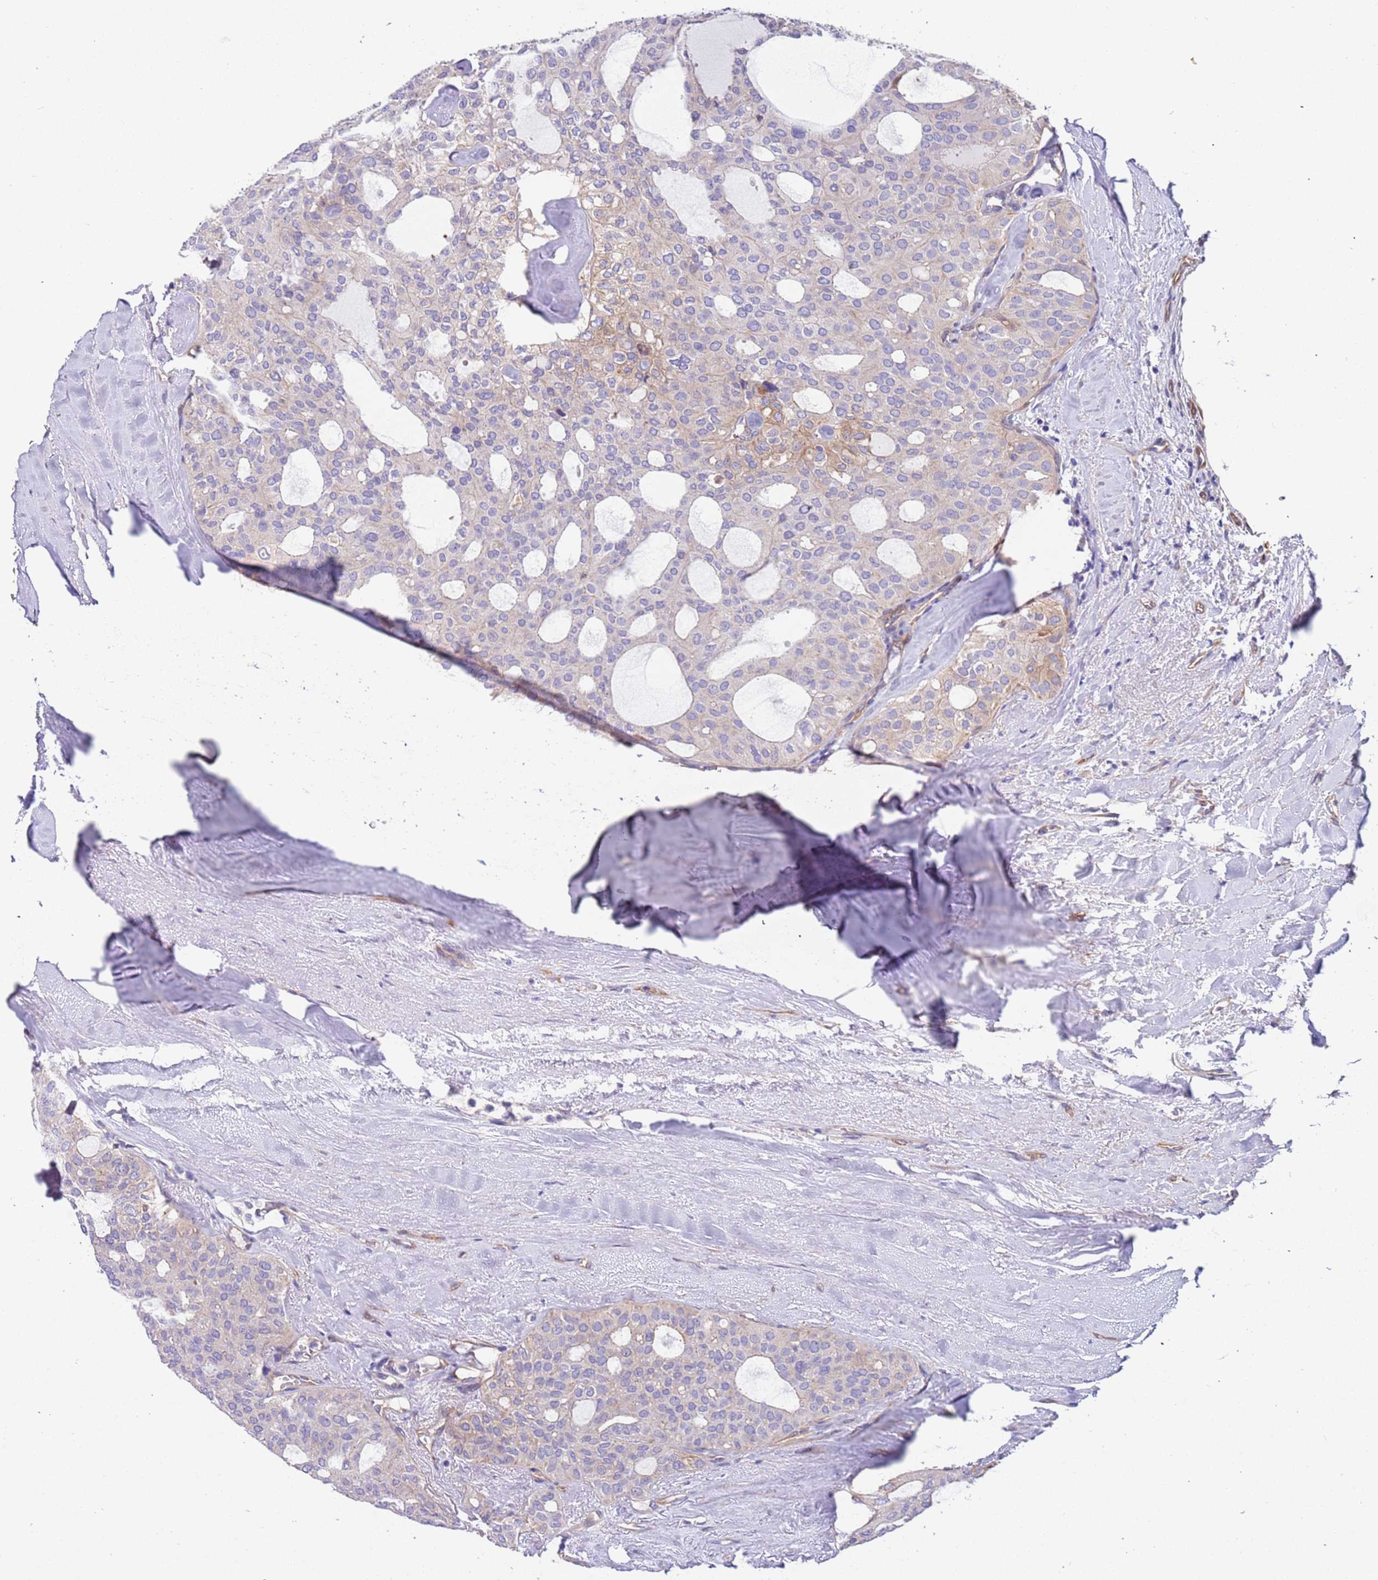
{"staining": {"intensity": "weak", "quantity": "<25%", "location": "cytoplasmic/membranous"}, "tissue": "thyroid cancer", "cell_type": "Tumor cells", "image_type": "cancer", "snomed": [{"axis": "morphology", "description": "Follicular adenoma carcinoma, NOS"}, {"axis": "topography", "description": "Thyroid gland"}], "caption": "A high-resolution micrograph shows IHC staining of thyroid cancer, which reveals no significant staining in tumor cells.", "gene": "LAMB4", "patient": {"sex": "male", "age": 75}}